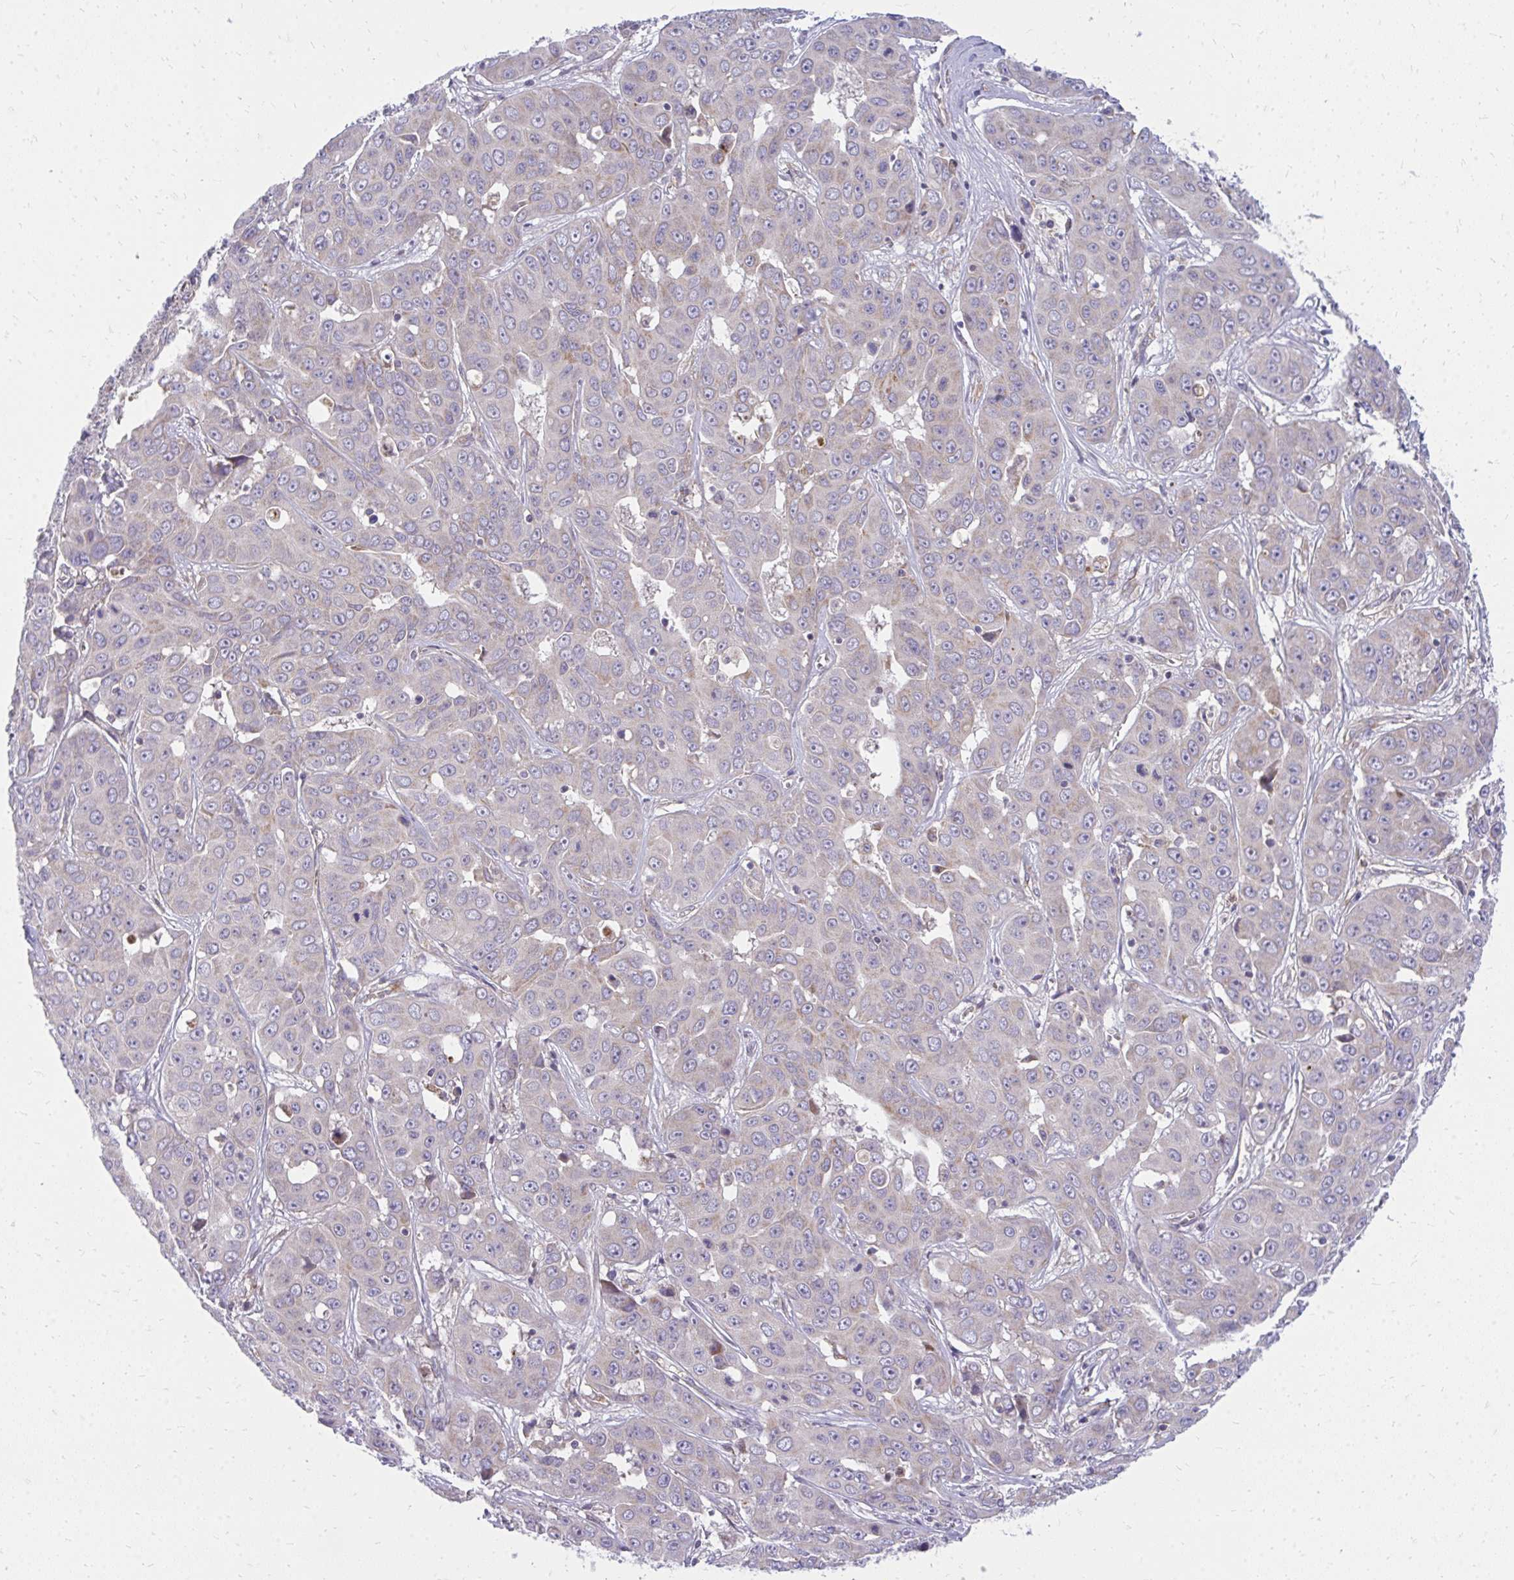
{"staining": {"intensity": "negative", "quantity": "none", "location": "none"}, "tissue": "liver cancer", "cell_type": "Tumor cells", "image_type": "cancer", "snomed": [{"axis": "morphology", "description": "Cholangiocarcinoma"}, {"axis": "topography", "description": "Liver"}], "caption": "IHC photomicrograph of neoplastic tissue: human liver cholangiocarcinoma stained with DAB (3,3'-diaminobenzidine) exhibits no significant protein positivity in tumor cells. (Brightfield microscopy of DAB (3,3'-diaminobenzidine) immunohistochemistry at high magnification).", "gene": "ASAP1", "patient": {"sex": "female", "age": 52}}